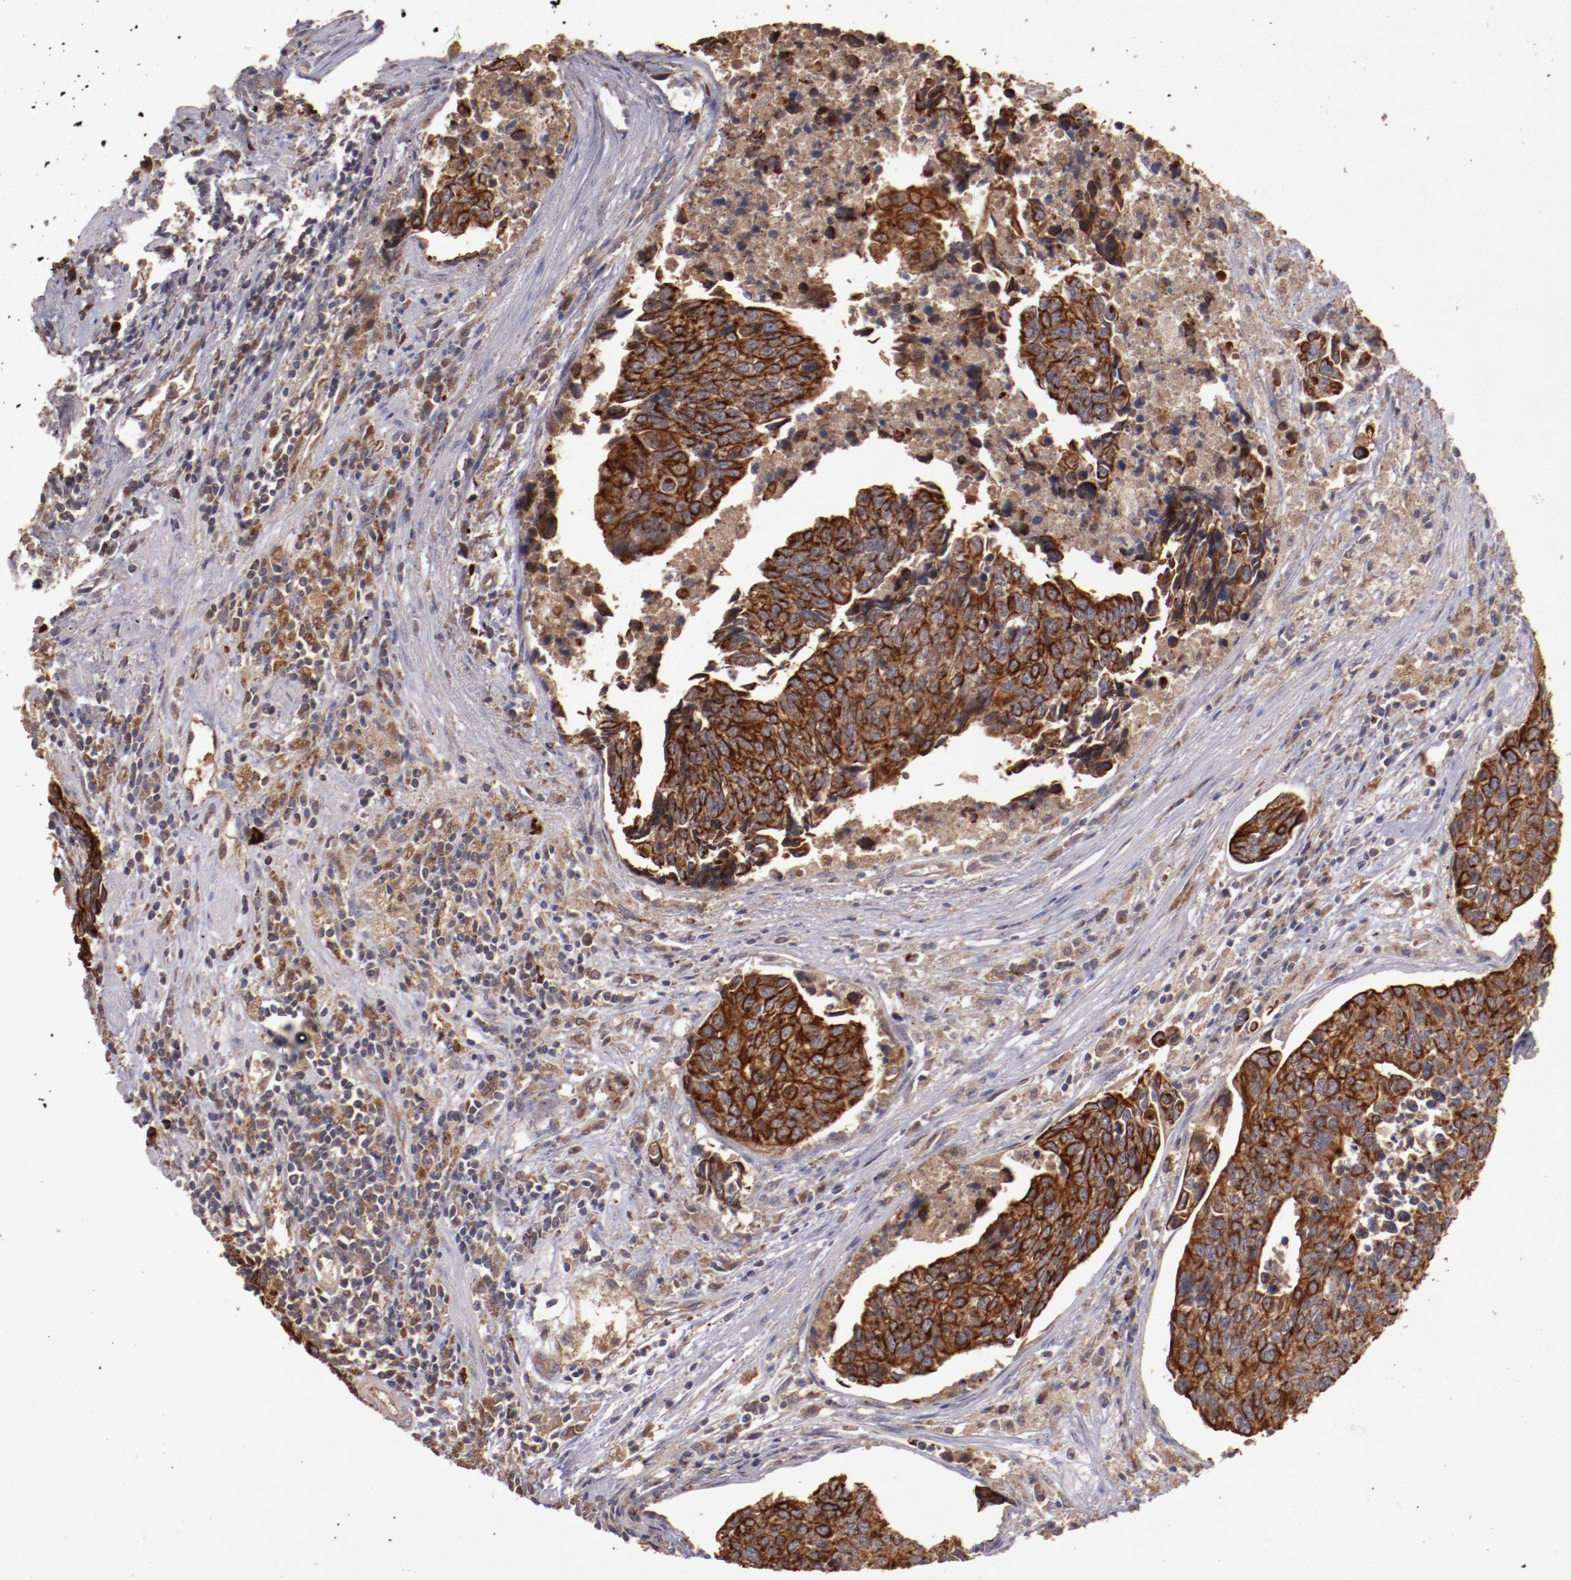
{"staining": {"intensity": "strong", "quantity": ">75%", "location": "cytoplasmic/membranous"}, "tissue": "urothelial cancer", "cell_type": "Tumor cells", "image_type": "cancer", "snomed": [{"axis": "morphology", "description": "Urothelial carcinoma, High grade"}, {"axis": "topography", "description": "Urinary bladder"}], "caption": "Immunohistochemical staining of urothelial cancer shows strong cytoplasmic/membranous protein positivity in approximately >75% of tumor cells.", "gene": "SRRD", "patient": {"sex": "male", "age": 81}}